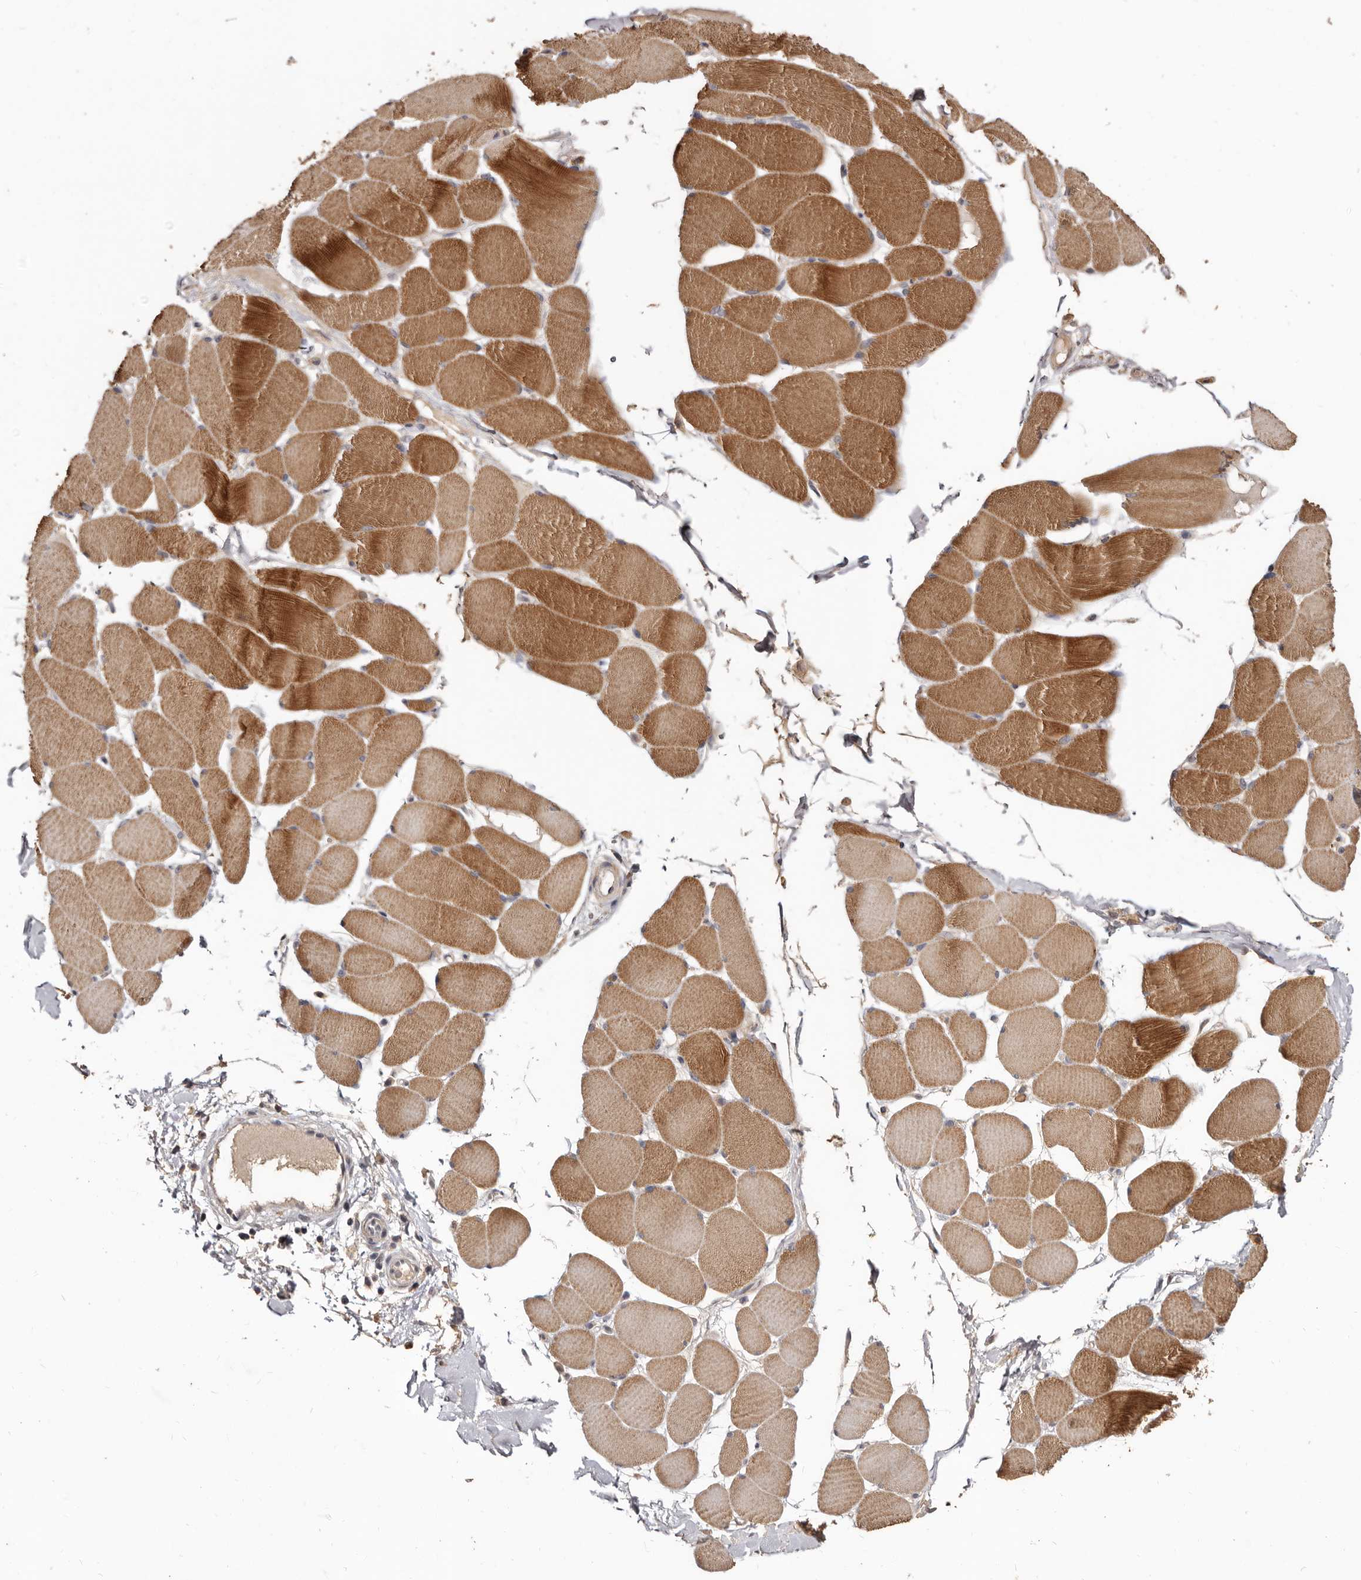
{"staining": {"intensity": "moderate", "quantity": "25%-75%", "location": "cytoplasmic/membranous"}, "tissue": "skeletal muscle", "cell_type": "Myocytes", "image_type": "normal", "snomed": [{"axis": "morphology", "description": "Normal tissue, NOS"}, {"axis": "topography", "description": "Skin"}, {"axis": "topography", "description": "Skeletal muscle"}], "caption": "The micrograph demonstrates a brown stain indicating the presence of a protein in the cytoplasmic/membranous of myocytes in skeletal muscle. (brown staining indicates protein expression, while blue staining denotes nuclei).", "gene": "INAVA", "patient": {"sex": "male", "age": 83}}